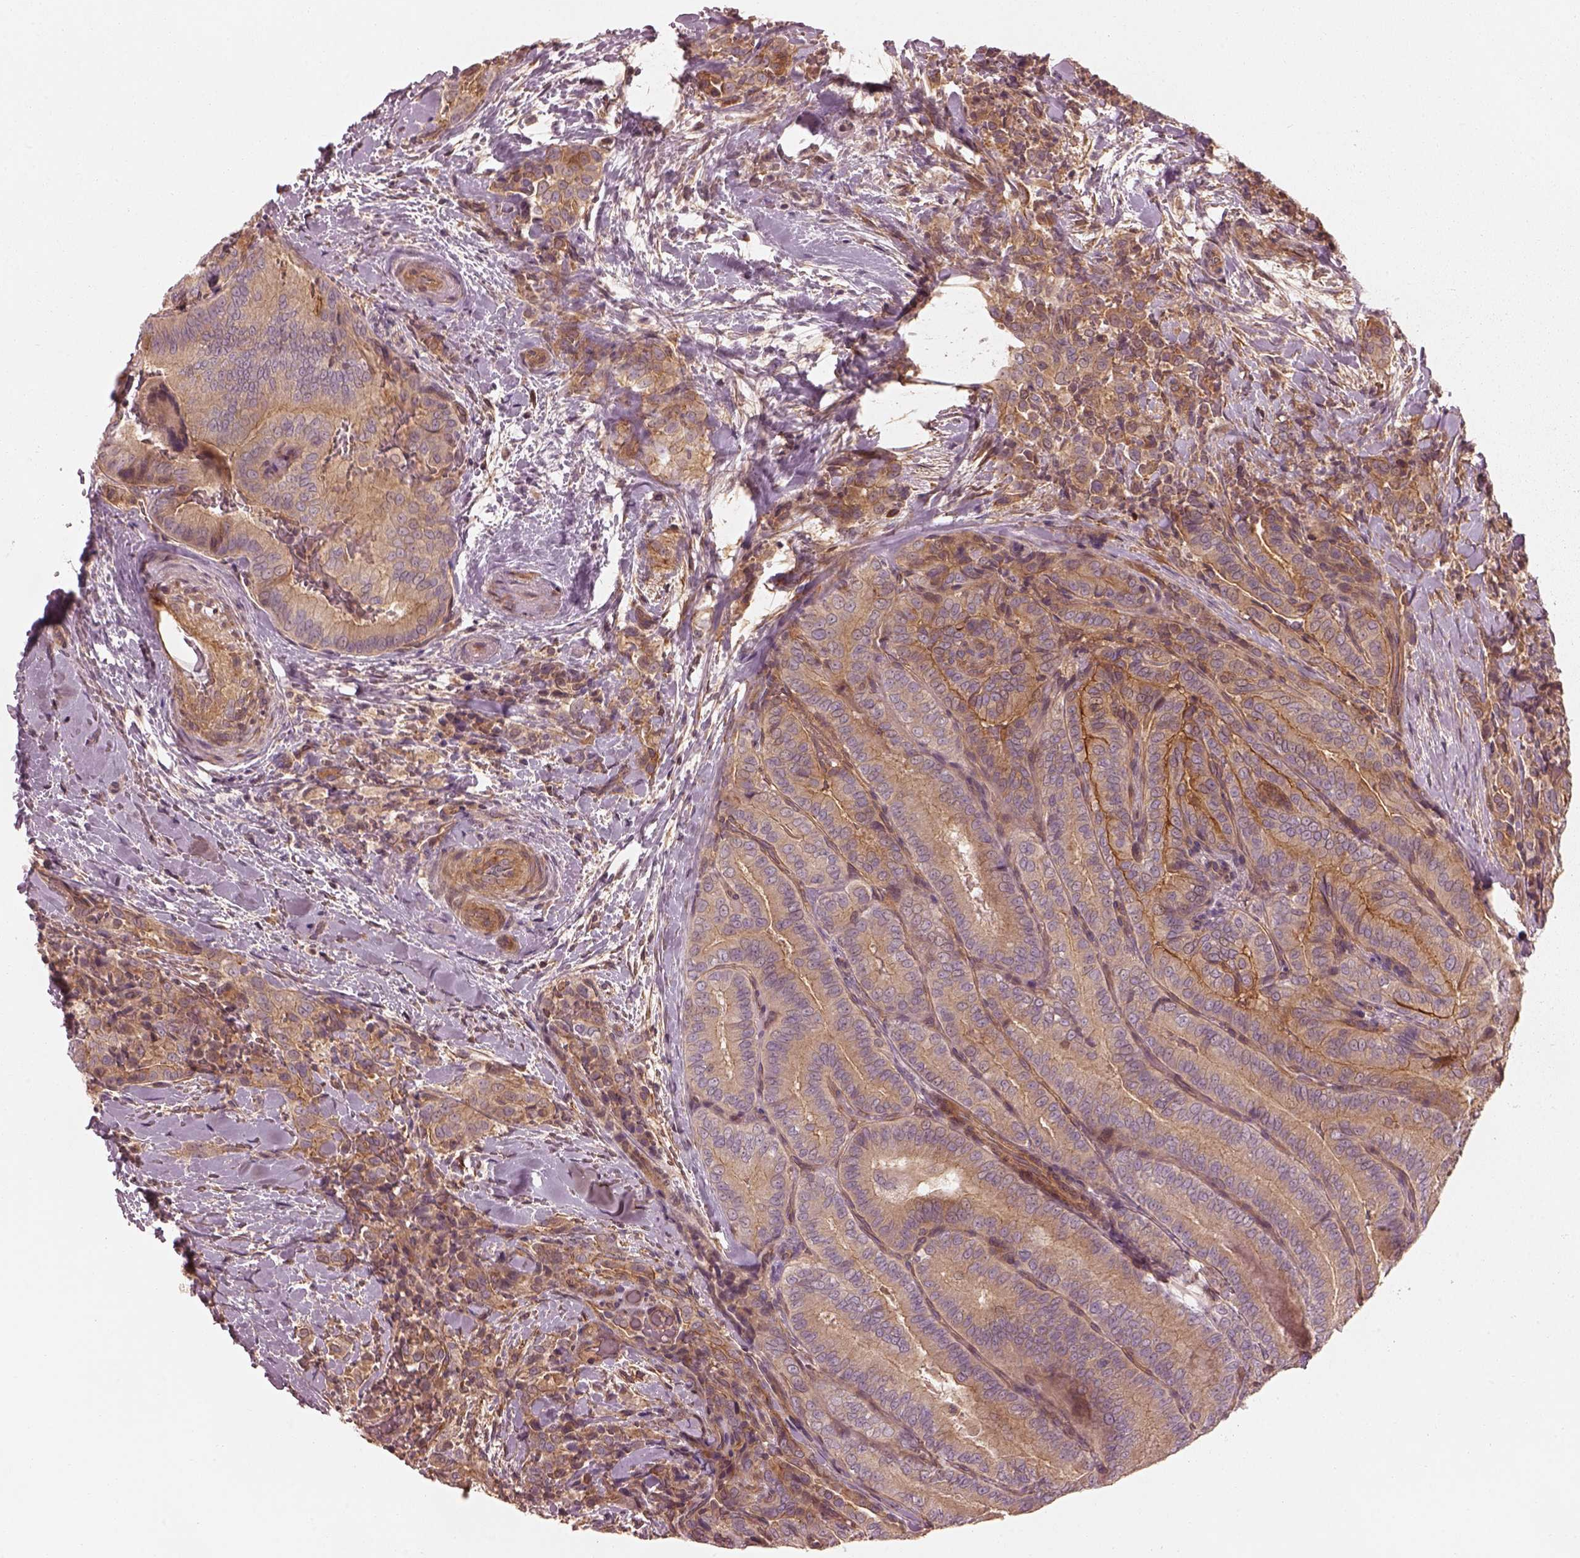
{"staining": {"intensity": "strong", "quantity": "<25%", "location": "cytoplasmic/membranous"}, "tissue": "thyroid cancer", "cell_type": "Tumor cells", "image_type": "cancer", "snomed": [{"axis": "morphology", "description": "Papillary adenocarcinoma, NOS"}, {"axis": "topography", "description": "Thyroid gland"}], "caption": "Strong cytoplasmic/membranous protein staining is seen in approximately <25% of tumor cells in papillary adenocarcinoma (thyroid).", "gene": "FAM107B", "patient": {"sex": "male", "age": 61}}